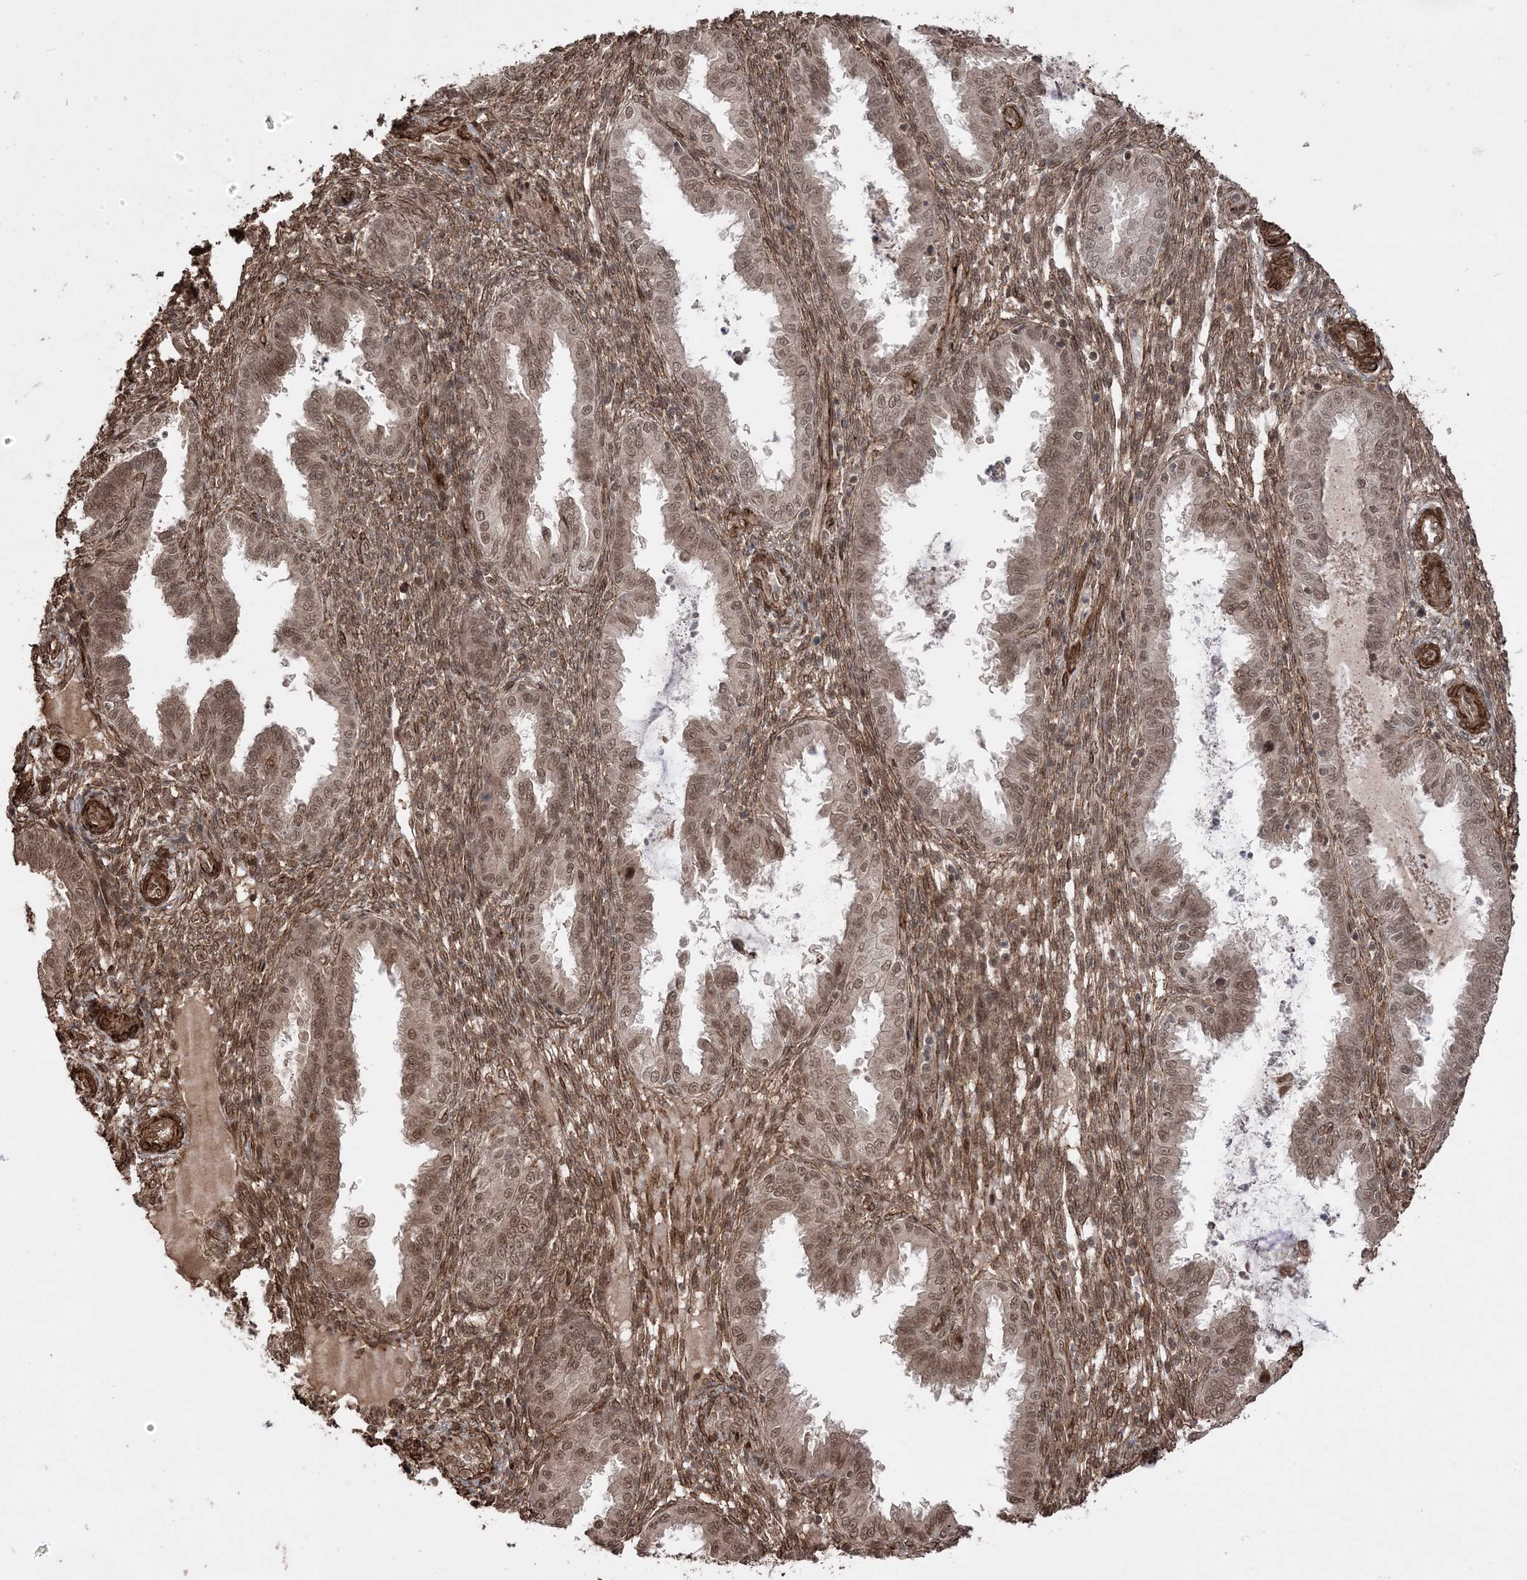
{"staining": {"intensity": "moderate", "quantity": ">75%", "location": "cytoplasmic/membranous,nuclear"}, "tissue": "endometrium", "cell_type": "Cells in endometrial stroma", "image_type": "normal", "snomed": [{"axis": "morphology", "description": "Normal tissue, NOS"}, {"axis": "topography", "description": "Endometrium"}], "caption": "Immunohistochemical staining of unremarkable endometrium shows >75% levels of moderate cytoplasmic/membranous,nuclear protein staining in approximately >75% of cells in endometrial stroma.", "gene": "ETAA1", "patient": {"sex": "female", "age": 33}}